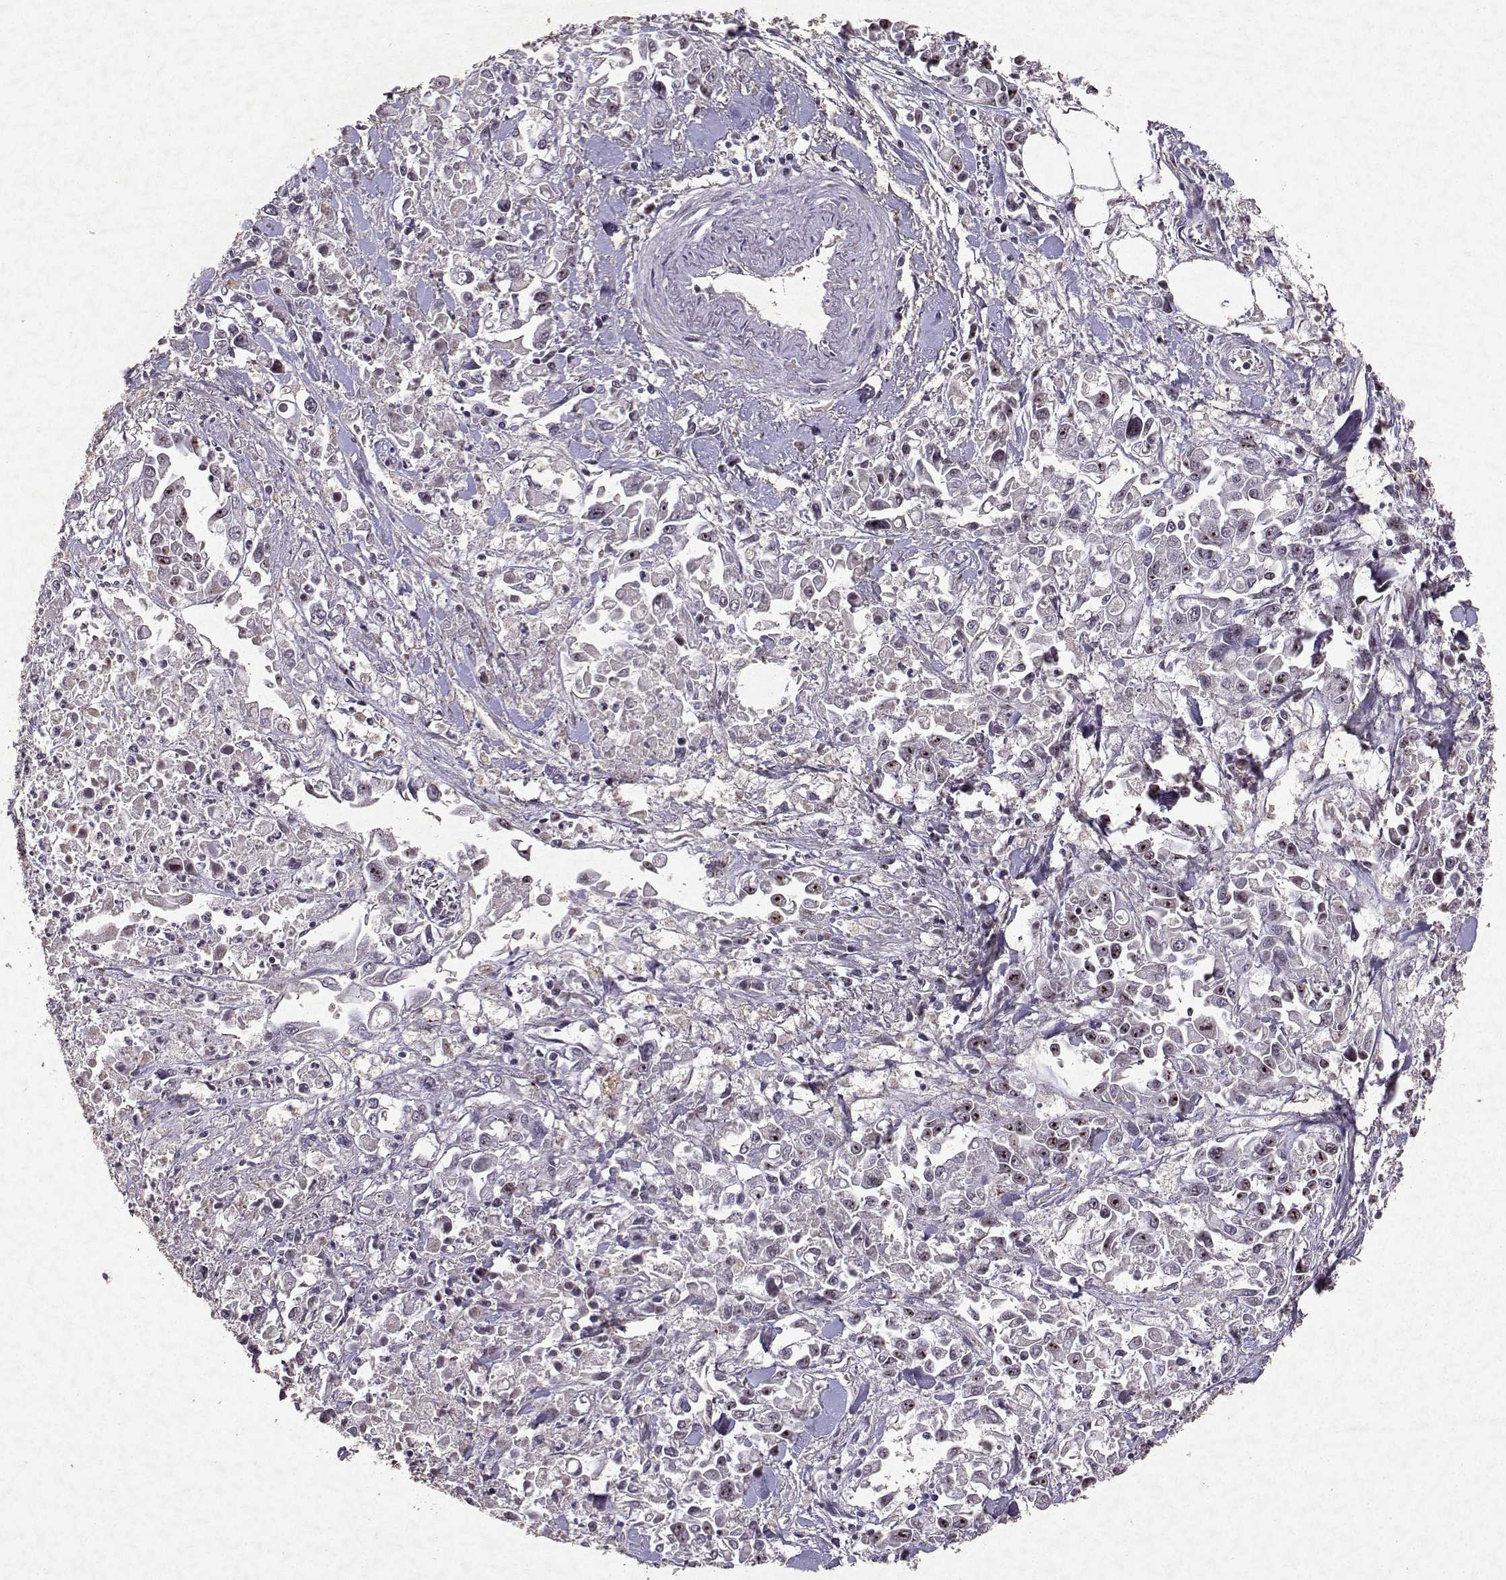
{"staining": {"intensity": "negative", "quantity": "none", "location": "none"}, "tissue": "pancreatic cancer", "cell_type": "Tumor cells", "image_type": "cancer", "snomed": [{"axis": "morphology", "description": "Adenocarcinoma, NOS"}, {"axis": "topography", "description": "Pancreas"}], "caption": "This is an immunohistochemistry (IHC) photomicrograph of human pancreatic cancer. There is no positivity in tumor cells.", "gene": "DDX56", "patient": {"sex": "female", "age": 83}}